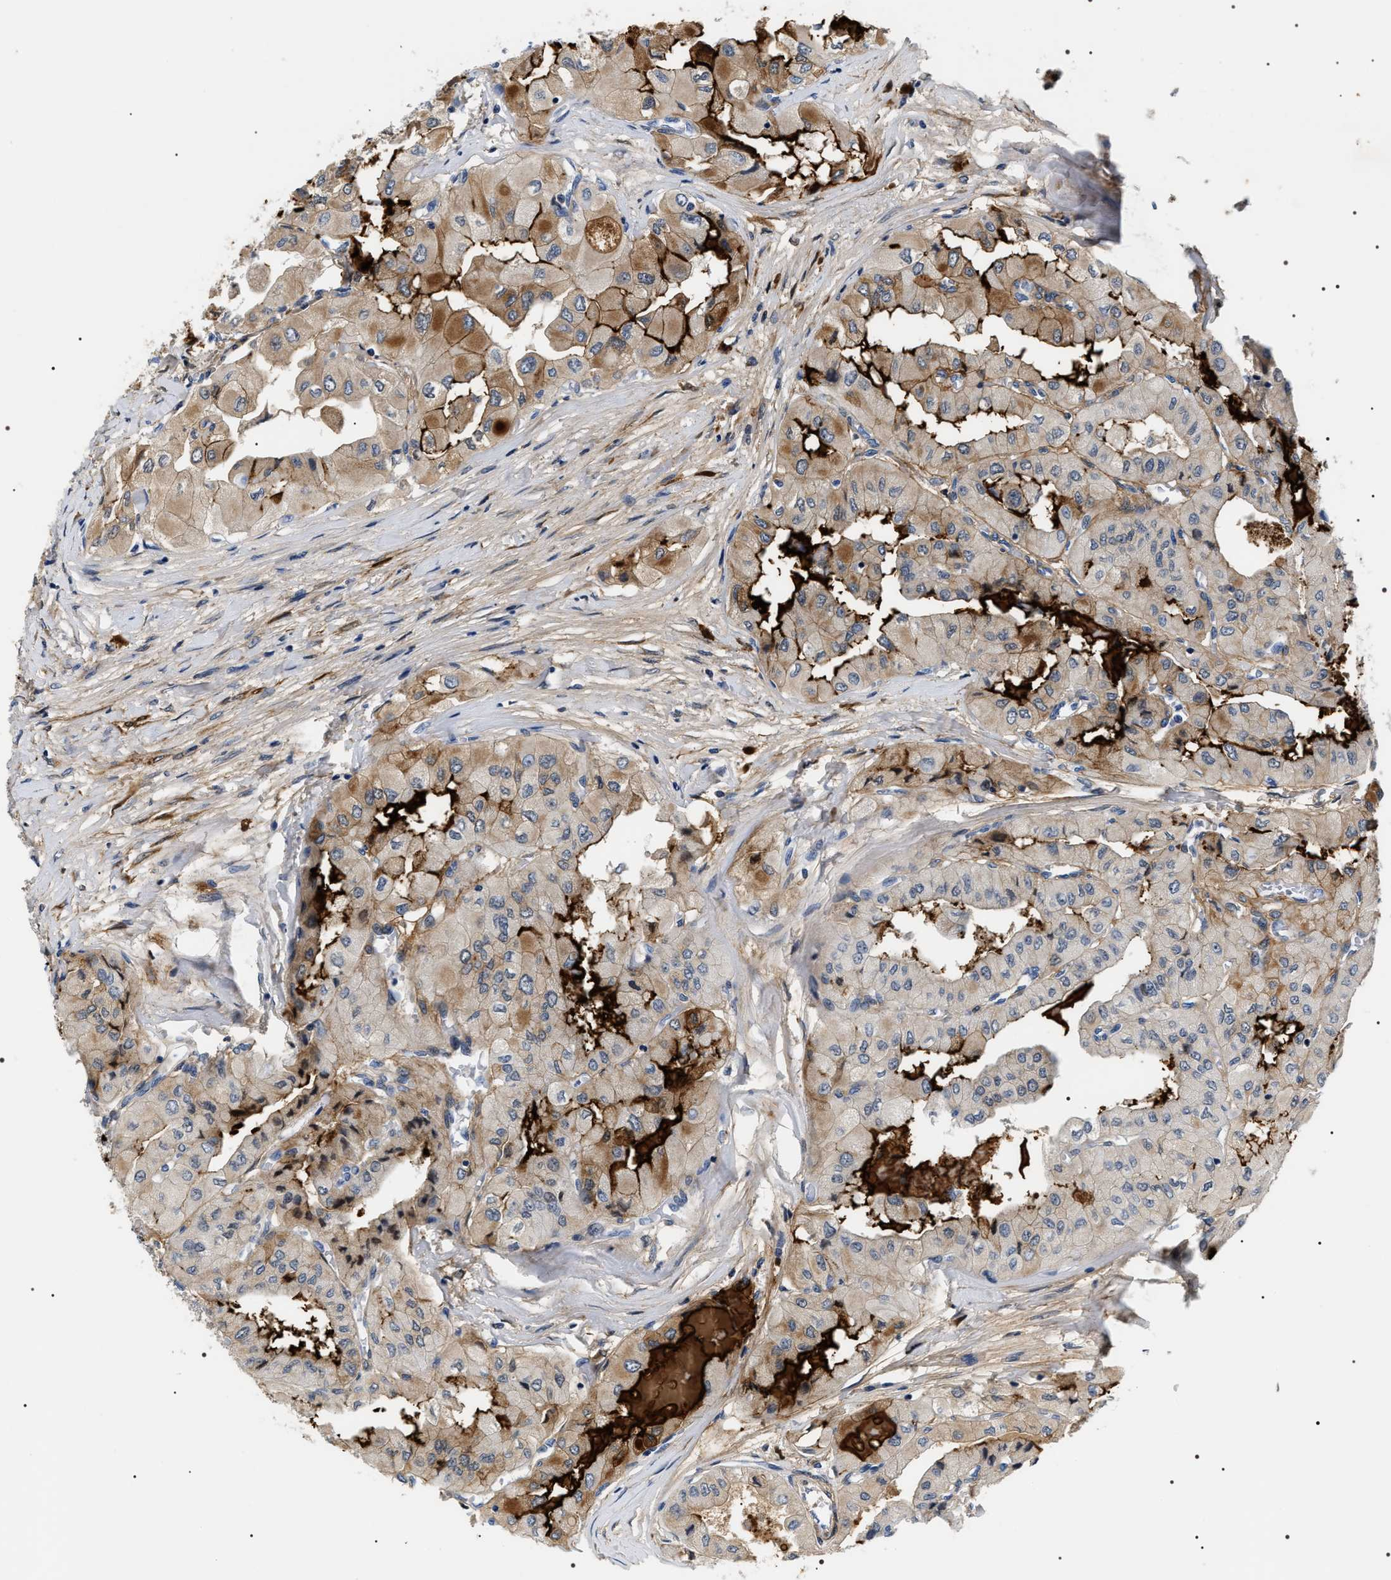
{"staining": {"intensity": "moderate", "quantity": "25%-75%", "location": "cytoplasmic/membranous"}, "tissue": "thyroid cancer", "cell_type": "Tumor cells", "image_type": "cancer", "snomed": [{"axis": "morphology", "description": "Papillary adenocarcinoma, NOS"}, {"axis": "topography", "description": "Thyroid gland"}], "caption": "Thyroid papillary adenocarcinoma stained with a protein marker displays moderate staining in tumor cells.", "gene": "BAG2", "patient": {"sex": "female", "age": 59}}